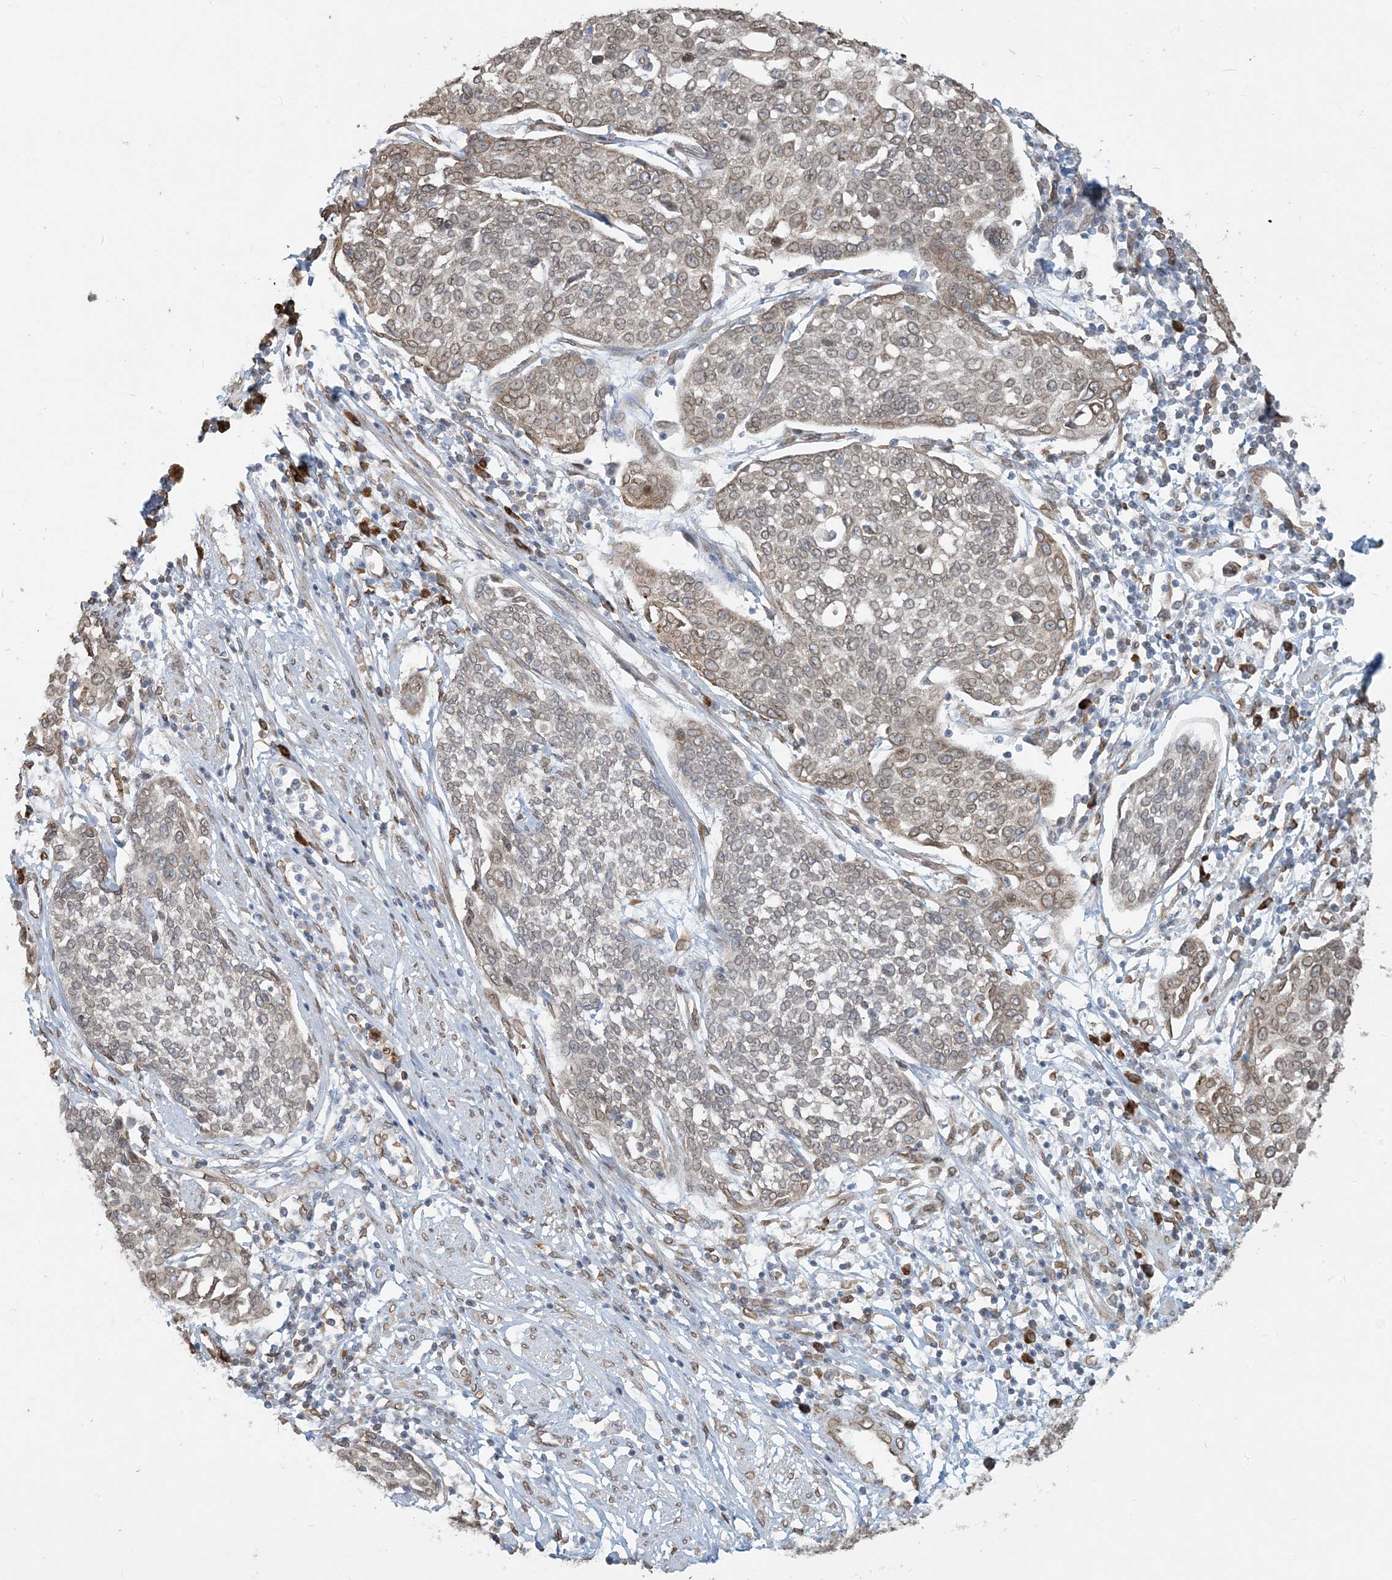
{"staining": {"intensity": "weak", "quantity": "25%-75%", "location": "cytoplasmic/membranous,nuclear"}, "tissue": "cervical cancer", "cell_type": "Tumor cells", "image_type": "cancer", "snomed": [{"axis": "morphology", "description": "Squamous cell carcinoma, NOS"}, {"axis": "topography", "description": "Cervix"}], "caption": "A high-resolution histopathology image shows immunohistochemistry (IHC) staining of cervical cancer (squamous cell carcinoma), which shows weak cytoplasmic/membranous and nuclear staining in about 25%-75% of tumor cells.", "gene": "WWP1", "patient": {"sex": "female", "age": 34}}